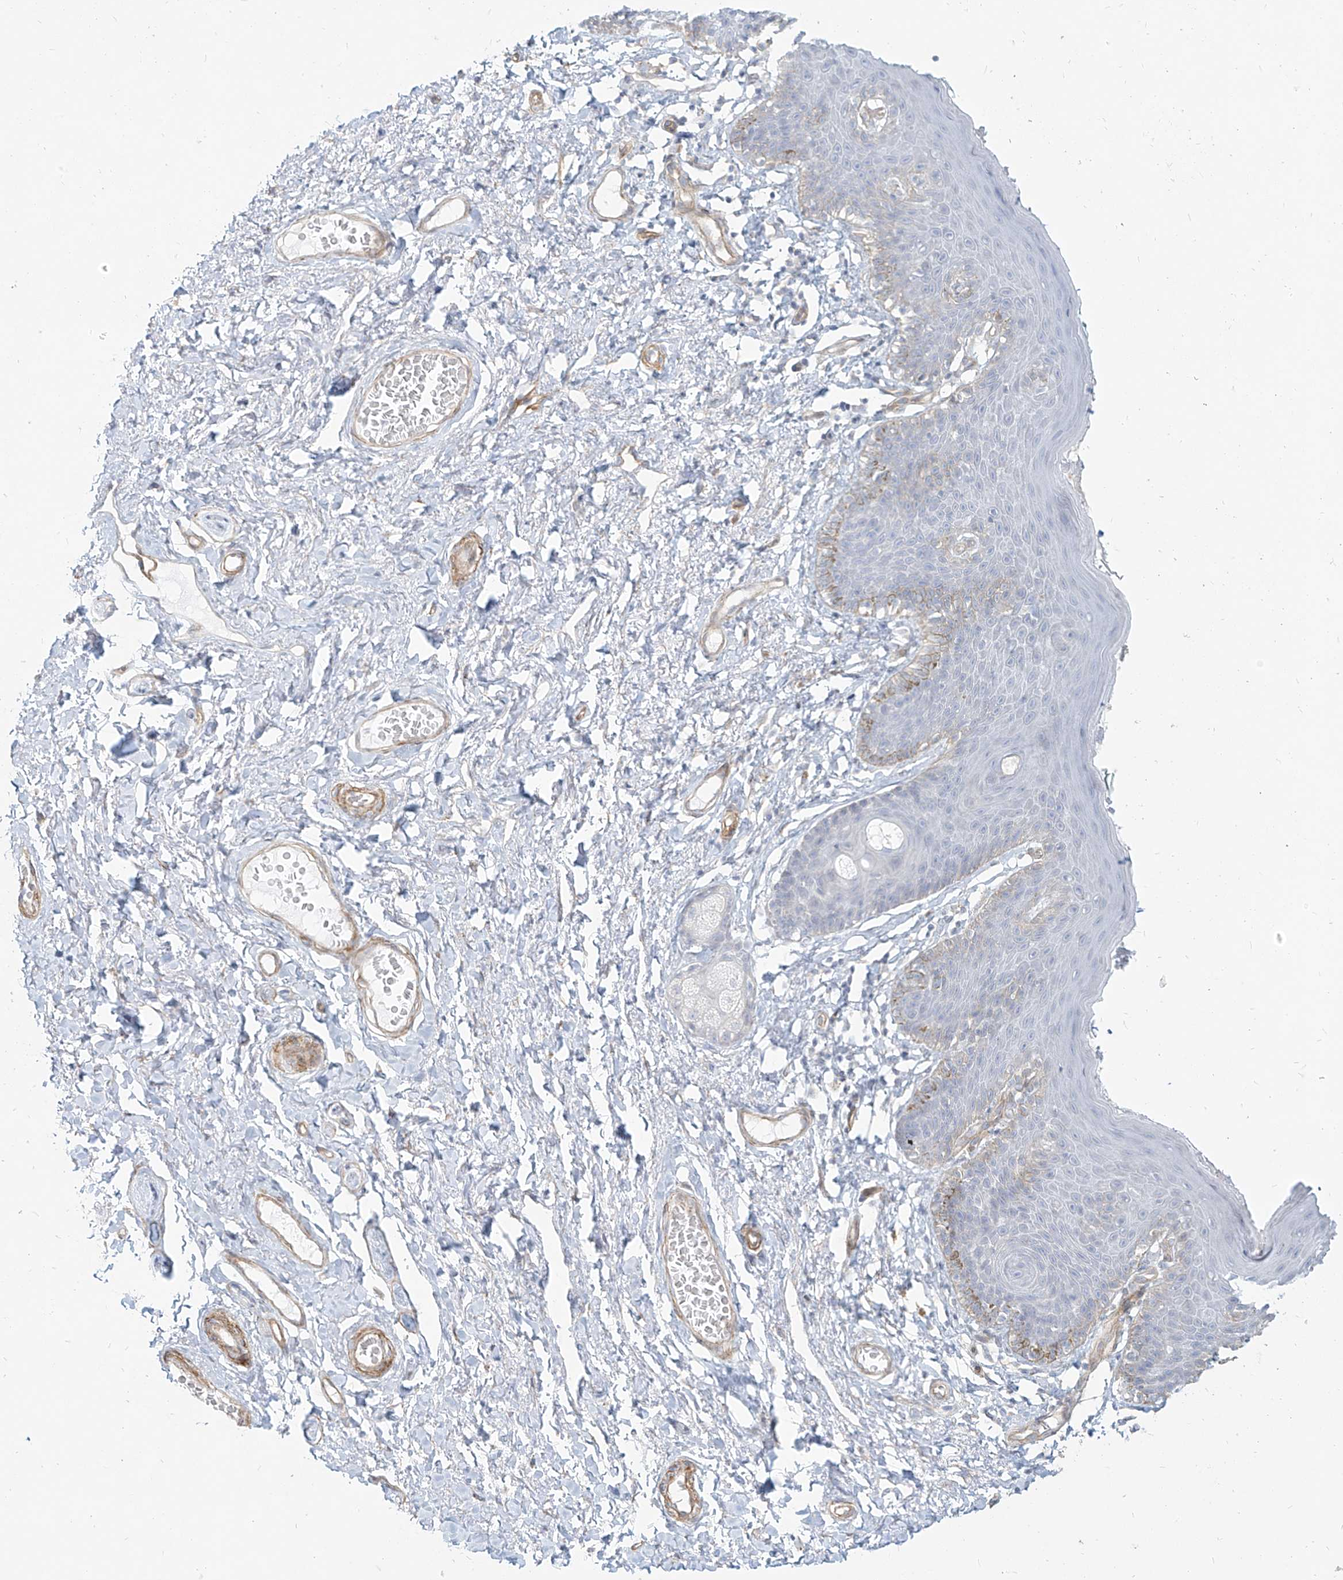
{"staining": {"intensity": "negative", "quantity": "none", "location": "none"}, "tissue": "skin", "cell_type": "Epidermal cells", "image_type": "normal", "snomed": [{"axis": "morphology", "description": "Normal tissue, NOS"}, {"axis": "topography", "description": "Vulva"}], "caption": "Histopathology image shows no significant protein staining in epidermal cells of unremarkable skin. The staining is performed using DAB brown chromogen with nuclei counter-stained in using hematoxylin.", "gene": "ITPKB", "patient": {"sex": "female", "age": 66}}